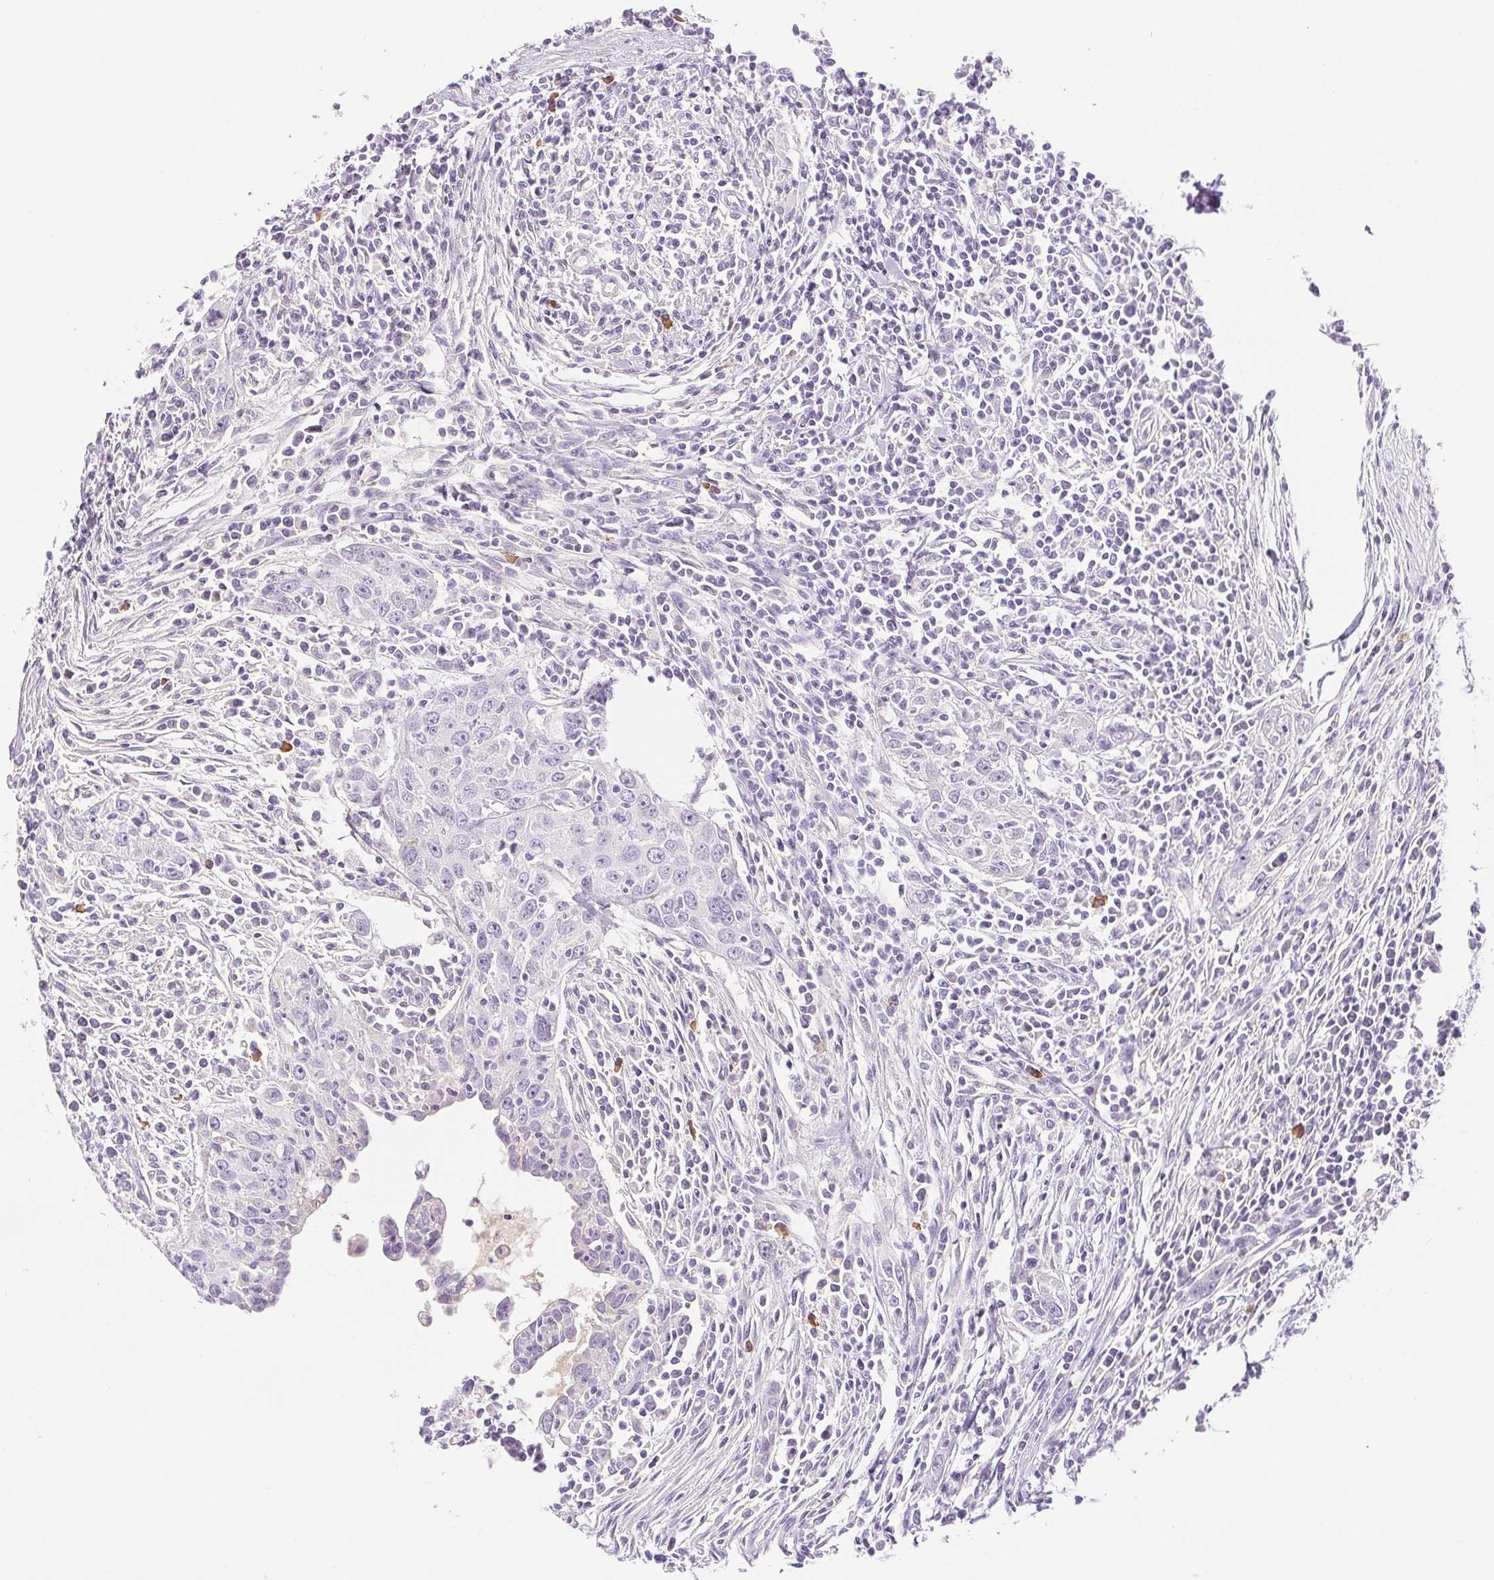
{"staining": {"intensity": "negative", "quantity": "none", "location": "none"}, "tissue": "urothelial cancer", "cell_type": "Tumor cells", "image_type": "cancer", "snomed": [{"axis": "morphology", "description": "Urothelial carcinoma, High grade"}, {"axis": "topography", "description": "Urinary bladder"}], "caption": "Tumor cells are negative for protein expression in human high-grade urothelial carcinoma.", "gene": "IFIT1B", "patient": {"sex": "male", "age": 83}}